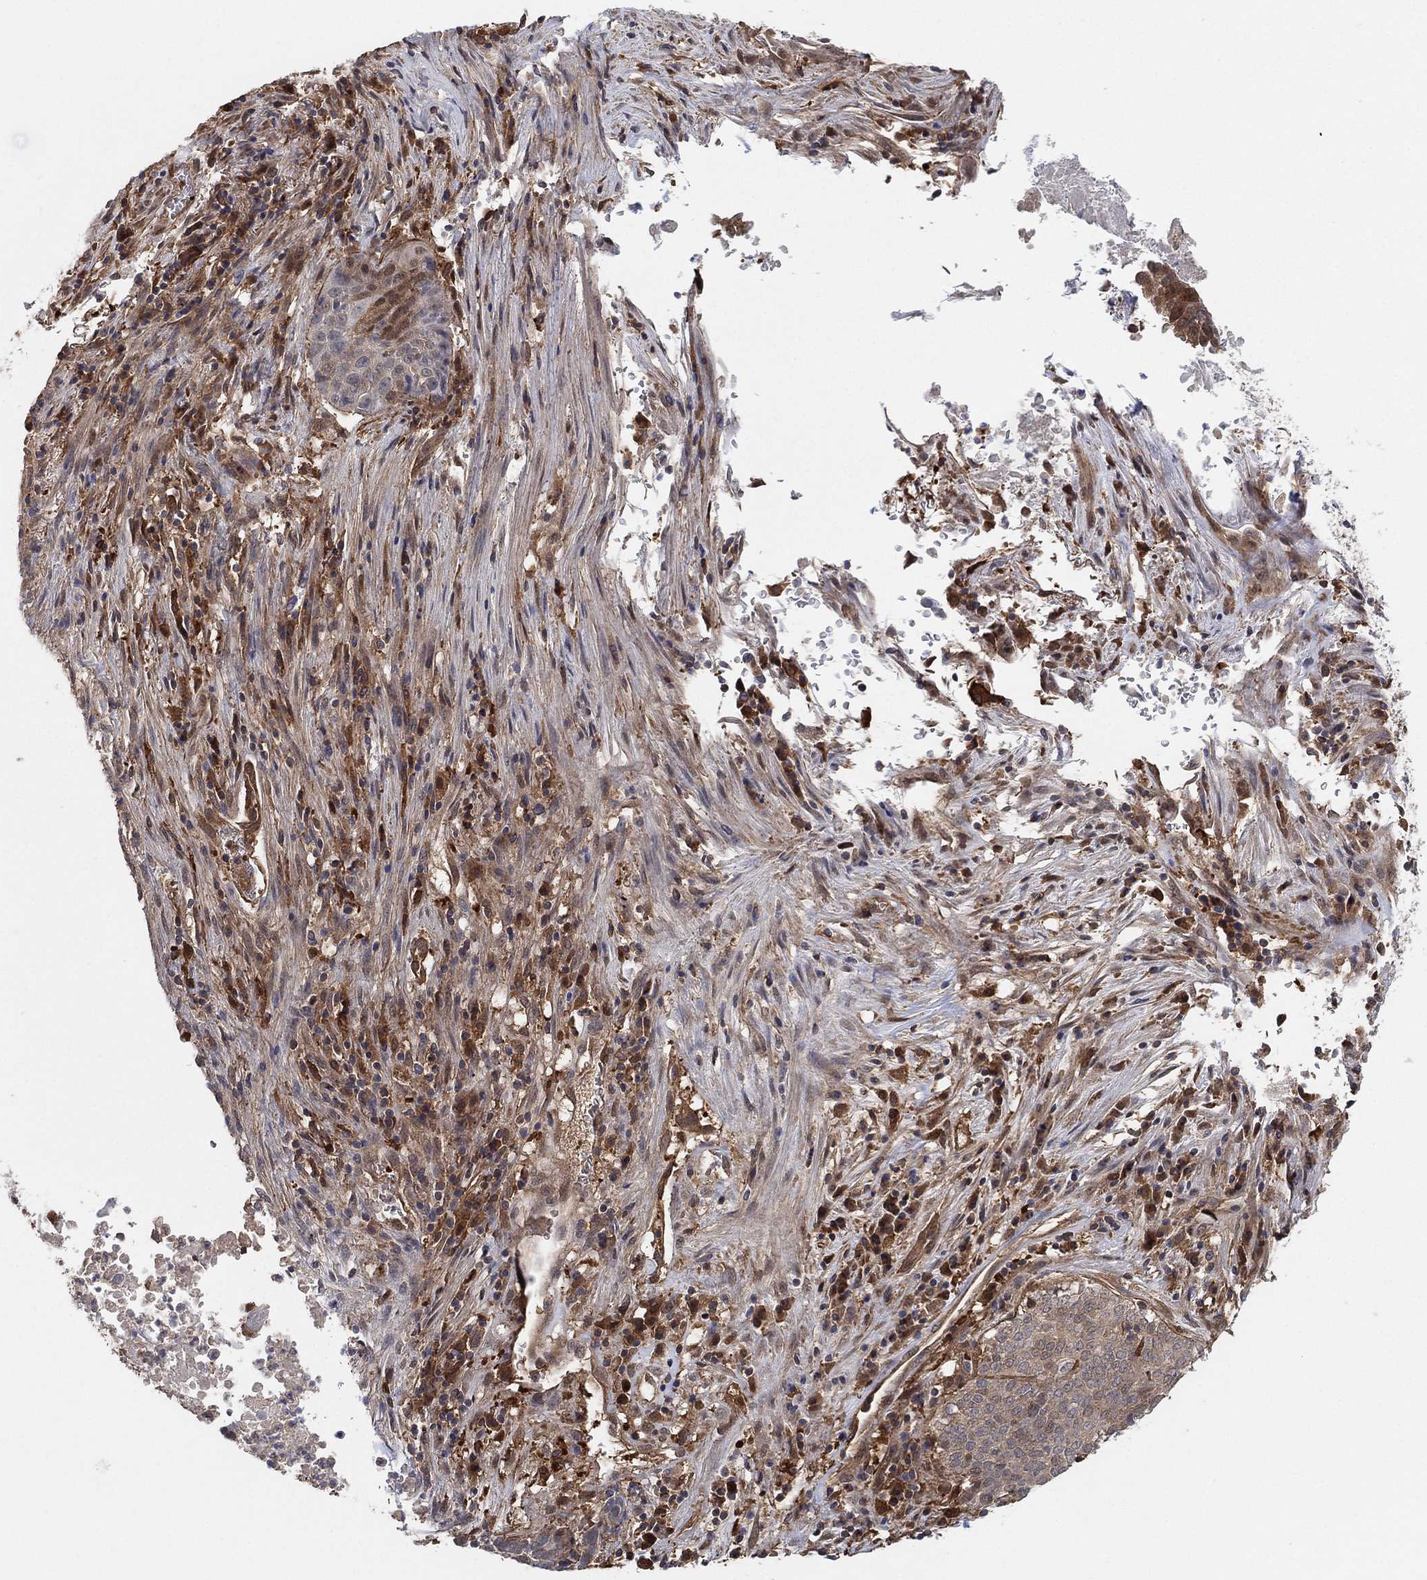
{"staining": {"intensity": "moderate", "quantity": "<25%", "location": "cytoplasmic/membranous"}, "tissue": "lung cancer", "cell_type": "Tumor cells", "image_type": "cancer", "snomed": [{"axis": "morphology", "description": "Squamous cell carcinoma, NOS"}, {"axis": "topography", "description": "Lung"}], "caption": "The photomicrograph exhibits a brown stain indicating the presence of a protein in the cytoplasmic/membranous of tumor cells in squamous cell carcinoma (lung). (IHC, brightfield microscopy, high magnification).", "gene": "PSMG4", "patient": {"sex": "male", "age": 64}}